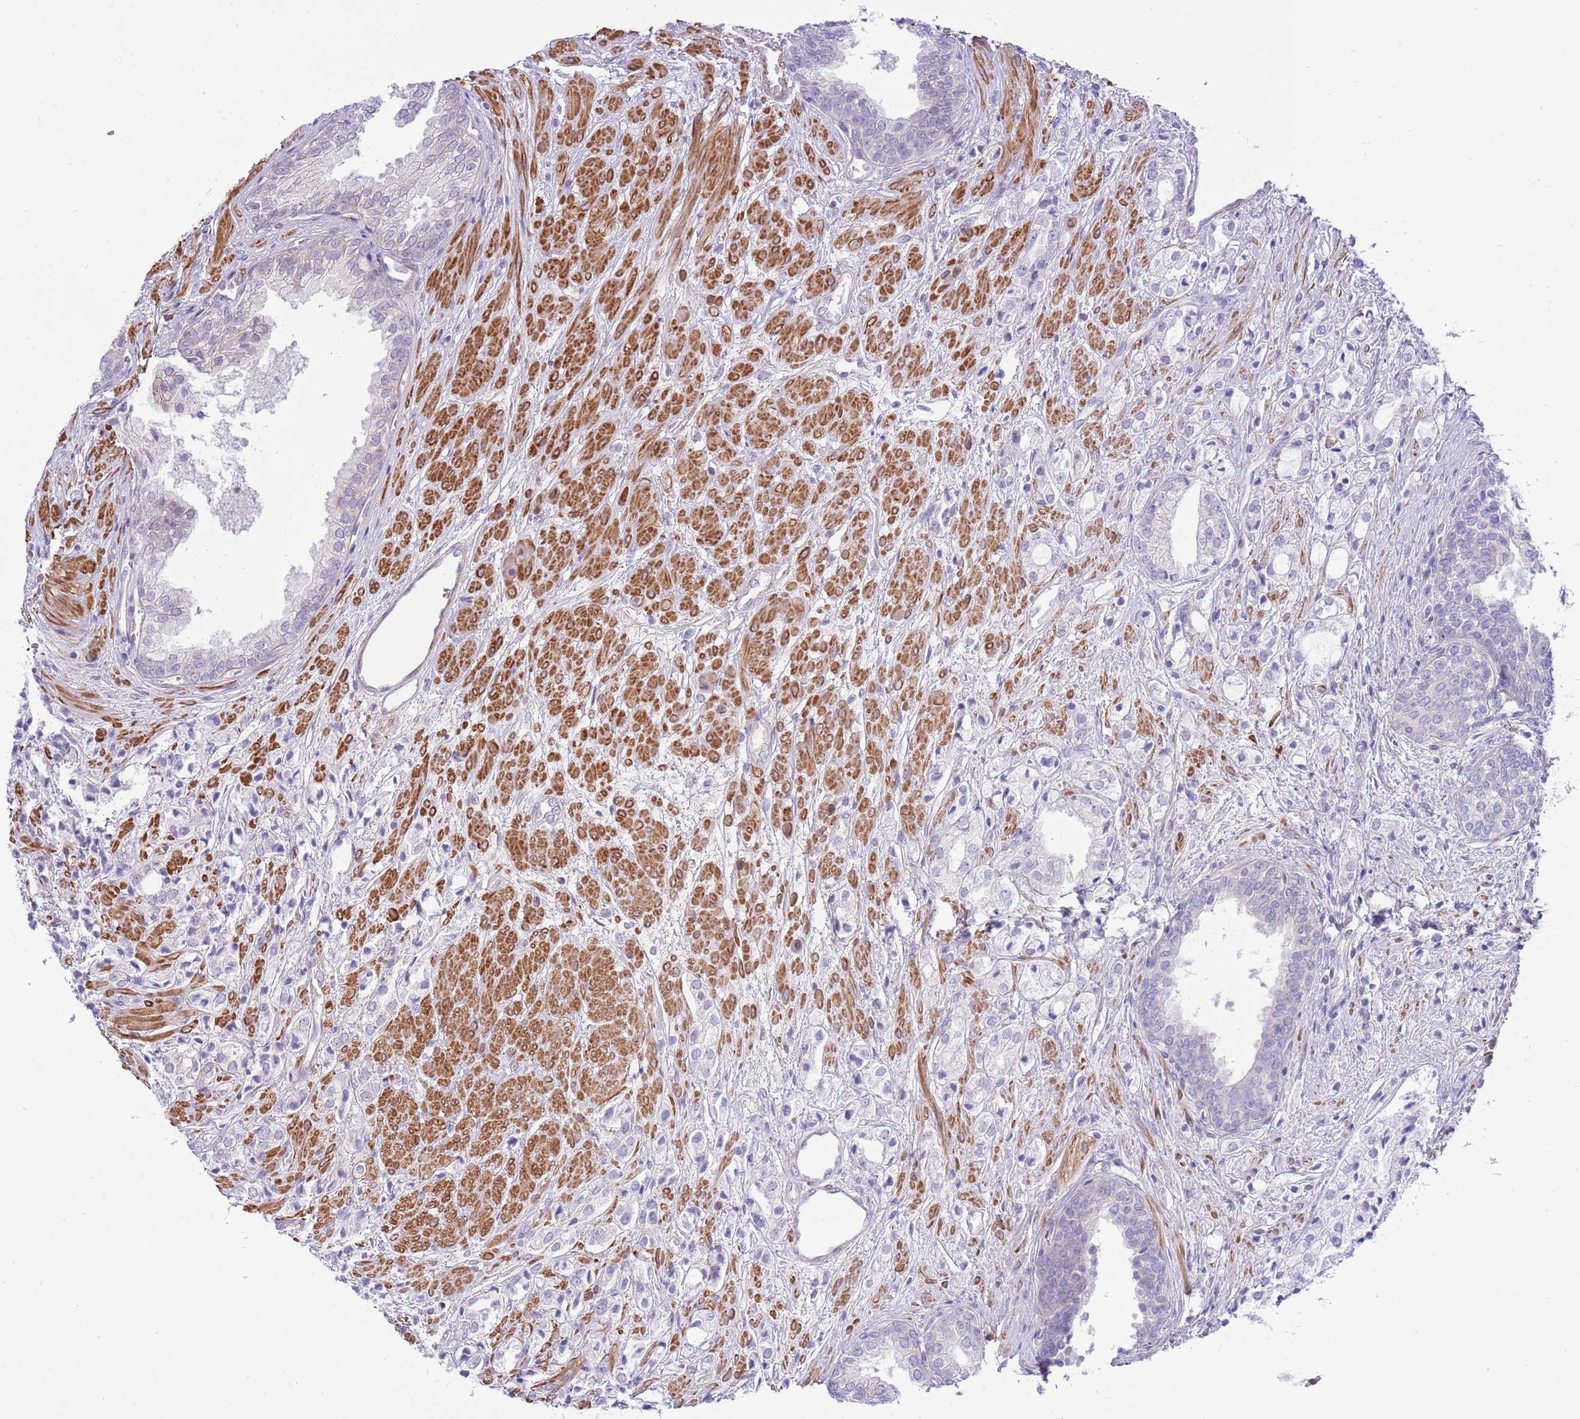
{"staining": {"intensity": "negative", "quantity": "none", "location": "none"}, "tissue": "prostate cancer", "cell_type": "Tumor cells", "image_type": "cancer", "snomed": [{"axis": "morphology", "description": "Adenocarcinoma, High grade"}, {"axis": "topography", "description": "Prostate"}], "caption": "Tumor cells are negative for brown protein staining in adenocarcinoma (high-grade) (prostate).", "gene": "ZC4H2", "patient": {"sex": "male", "age": 50}}